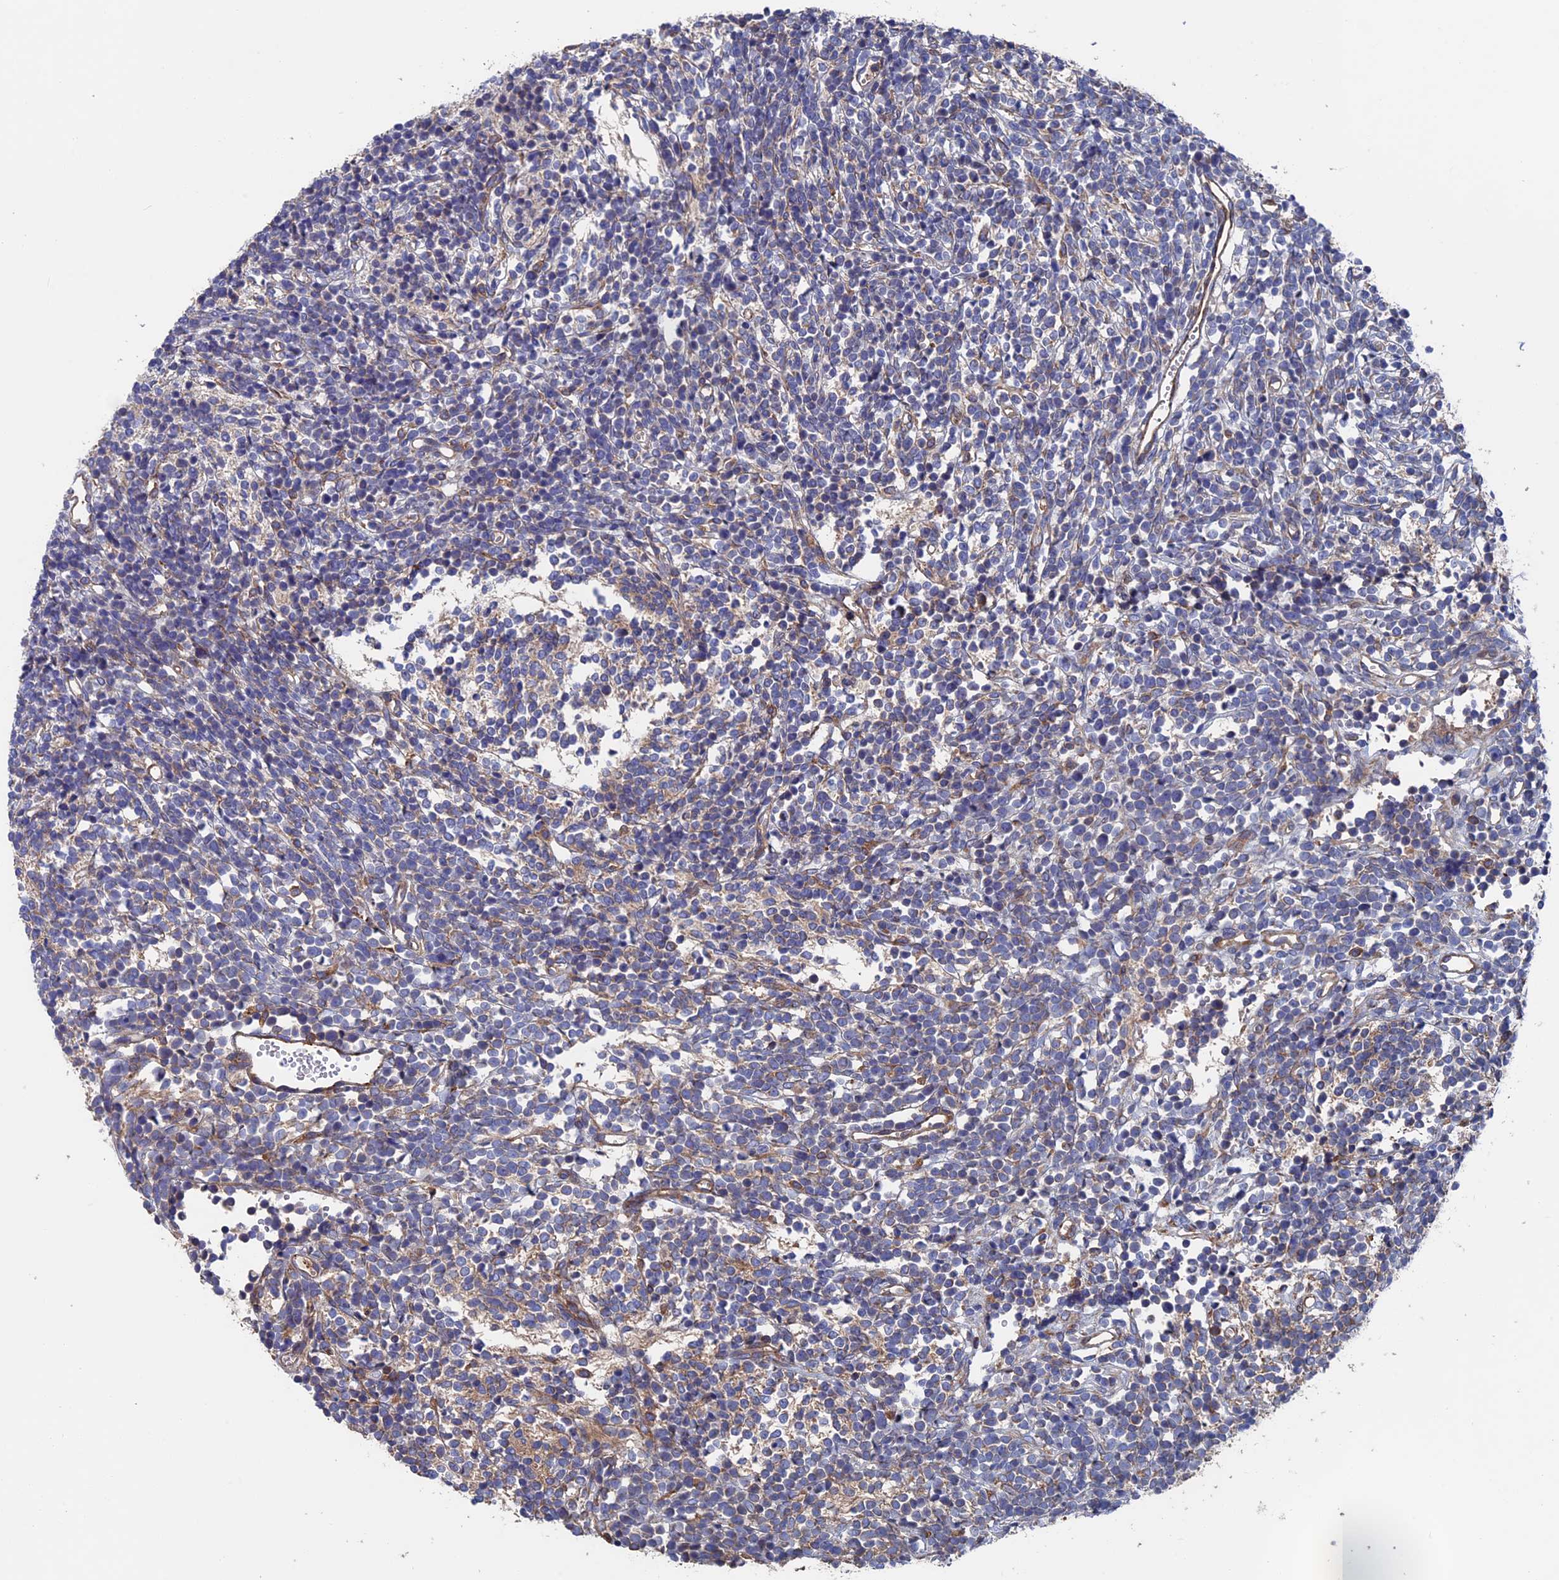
{"staining": {"intensity": "moderate", "quantity": "<25%", "location": "cytoplasmic/membranous"}, "tissue": "glioma", "cell_type": "Tumor cells", "image_type": "cancer", "snomed": [{"axis": "morphology", "description": "Glioma, malignant, Low grade"}, {"axis": "topography", "description": "Brain"}], "caption": "Moderate cytoplasmic/membranous positivity for a protein is present in about <25% of tumor cells of malignant low-grade glioma using immunohistochemistry.", "gene": "DNAJC3", "patient": {"sex": "female", "age": 1}}